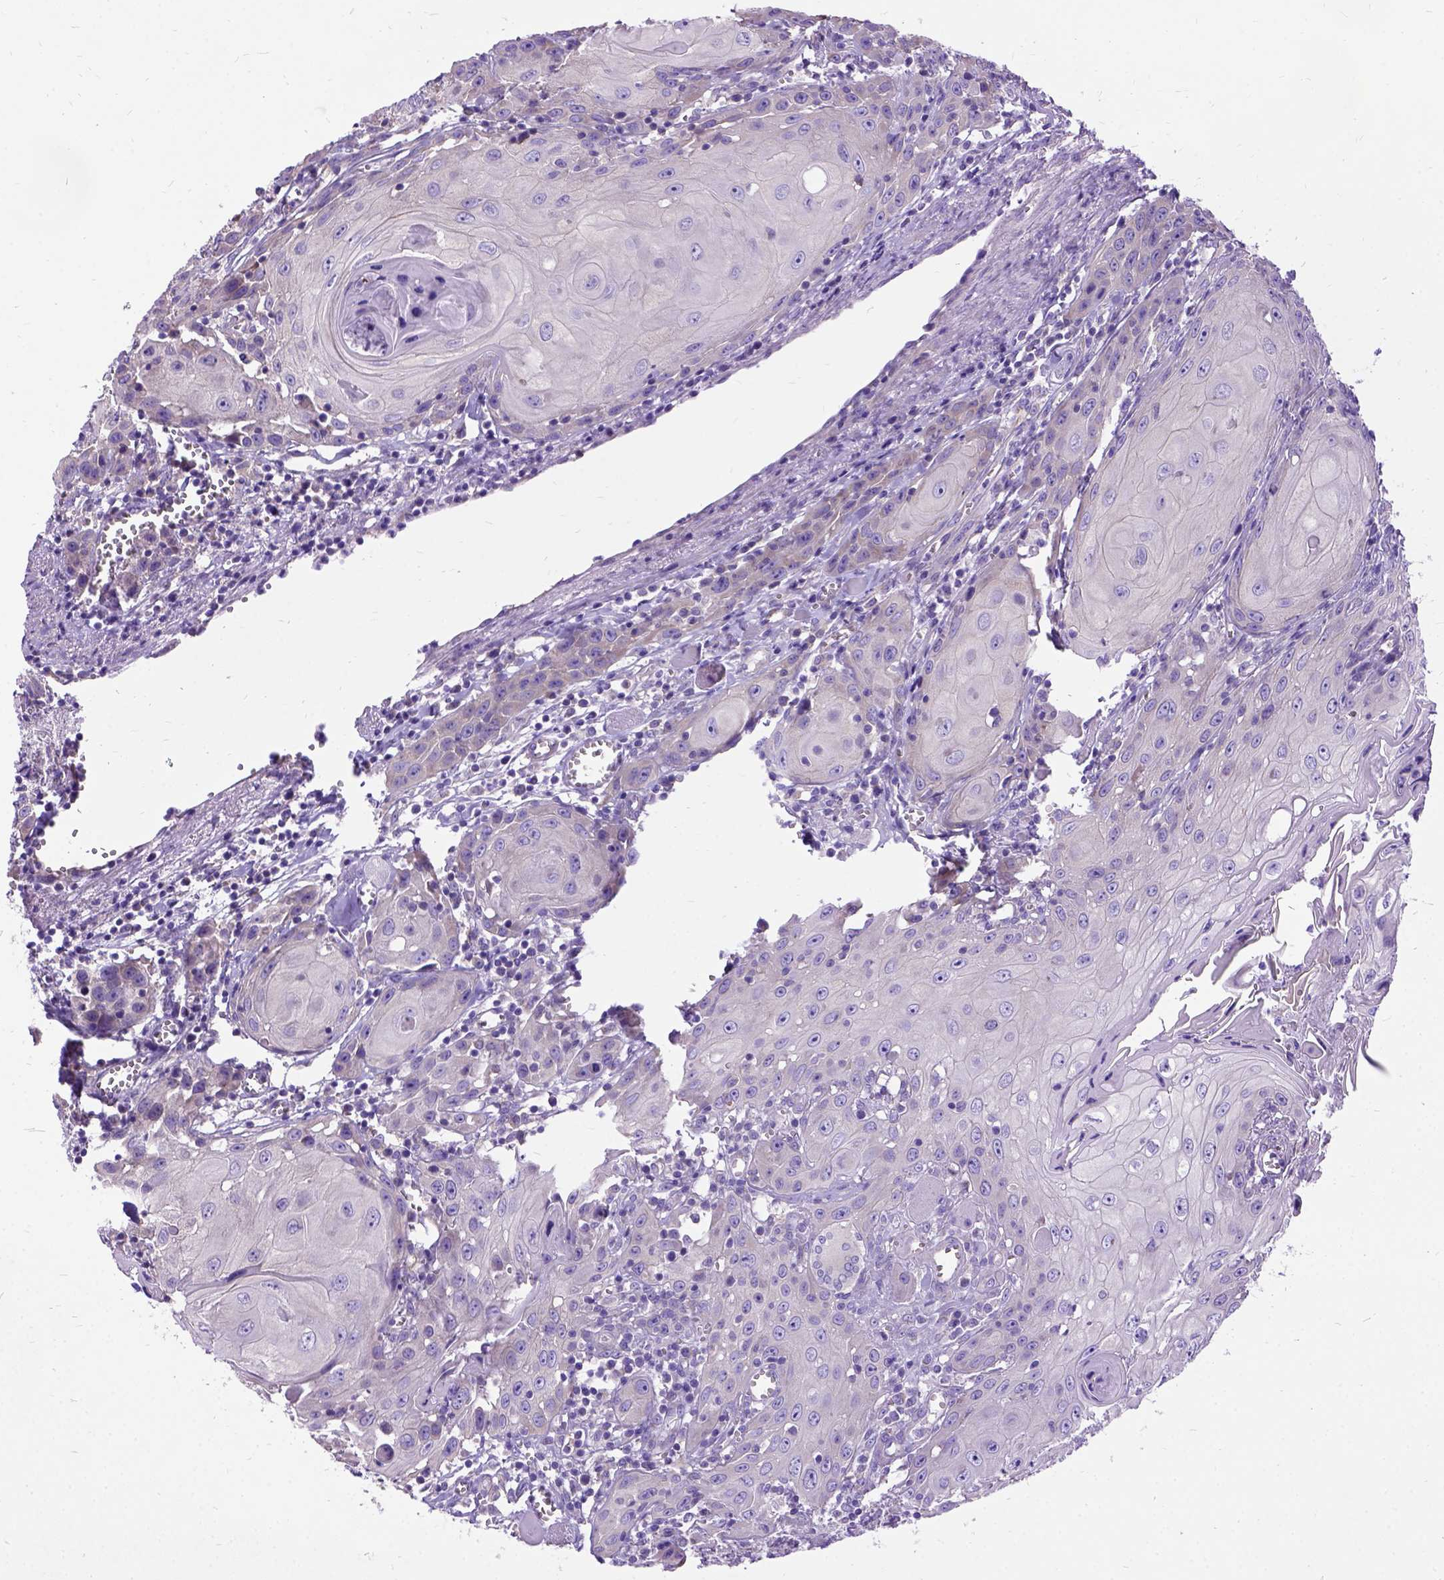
{"staining": {"intensity": "negative", "quantity": "none", "location": "none"}, "tissue": "head and neck cancer", "cell_type": "Tumor cells", "image_type": "cancer", "snomed": [{"axis": "morphology", "description": "Squamous cell carcinoma, NOS"}, {"axis": "topography", "description": "Head-Neck"}], "caption": "Head and neck squamous cell carcinoma was stained to show a protein in brown. There is no significant positivity in tumor cells.", "gene": "CFAP54", "patient": {"sex": "female", "age": 80}}